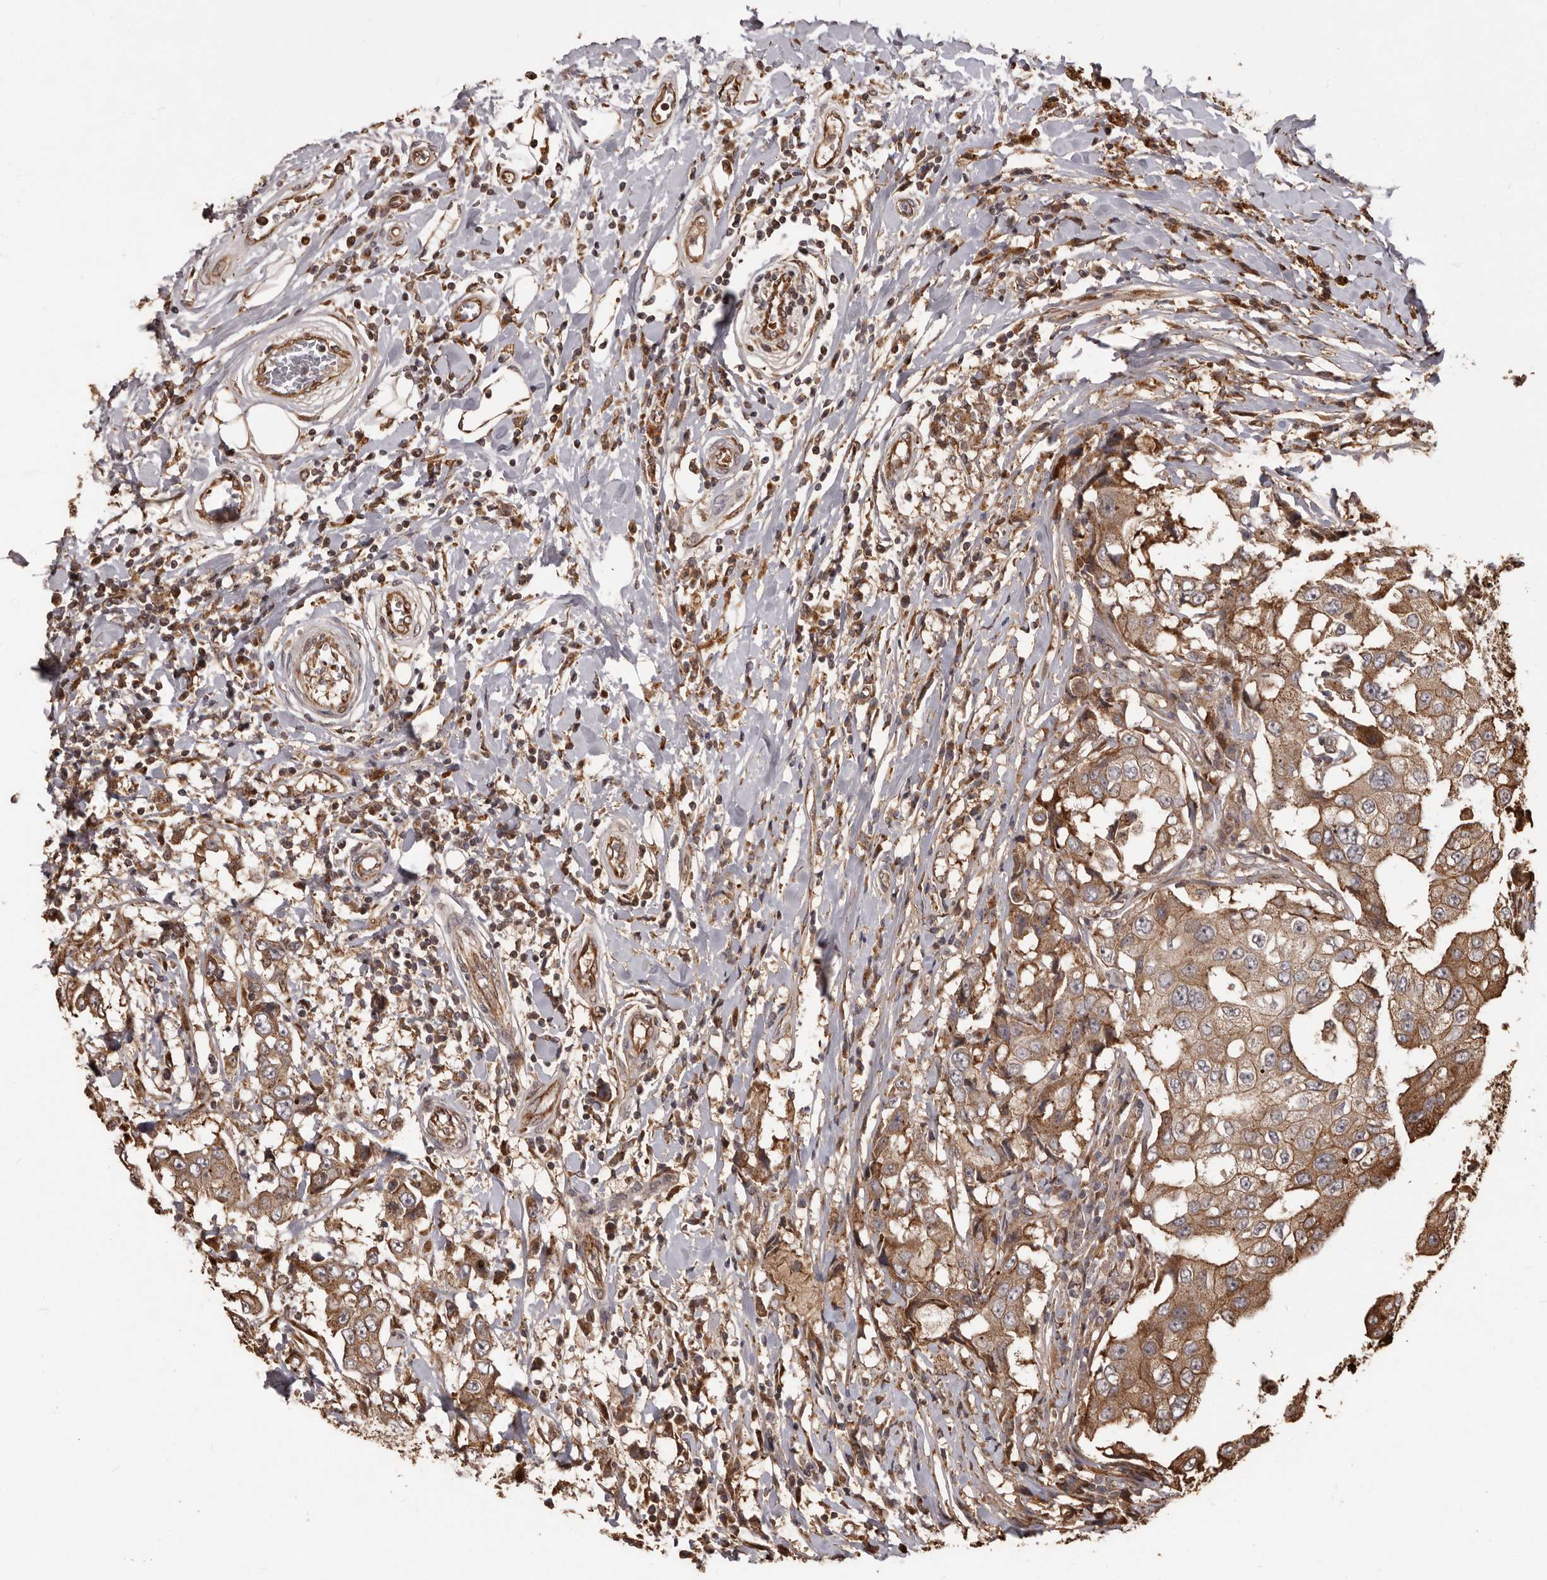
{"staining": {"intensity": "moderate", "quantity": ">75%", "location": "cytoplasmic/membranous"}, "tissue": "breast cancer", "cell_type": "Tumor cells", "image_type": "cancer", "snomed": [{"axis": "morphology", "description": "Duct carcinoma"}, {"axis": "topography", "description": "Breast"}], "caption": "Breast invasive ductal carcinoma stained with DAB (3,3'-diaminobenzidine) IHC shows medium levels of moderate cytoplasmic/membranous expression in approximately >75% of tumor cells.", "gene": "MTO1", "patient": {"sex": "female", "age": 27}}